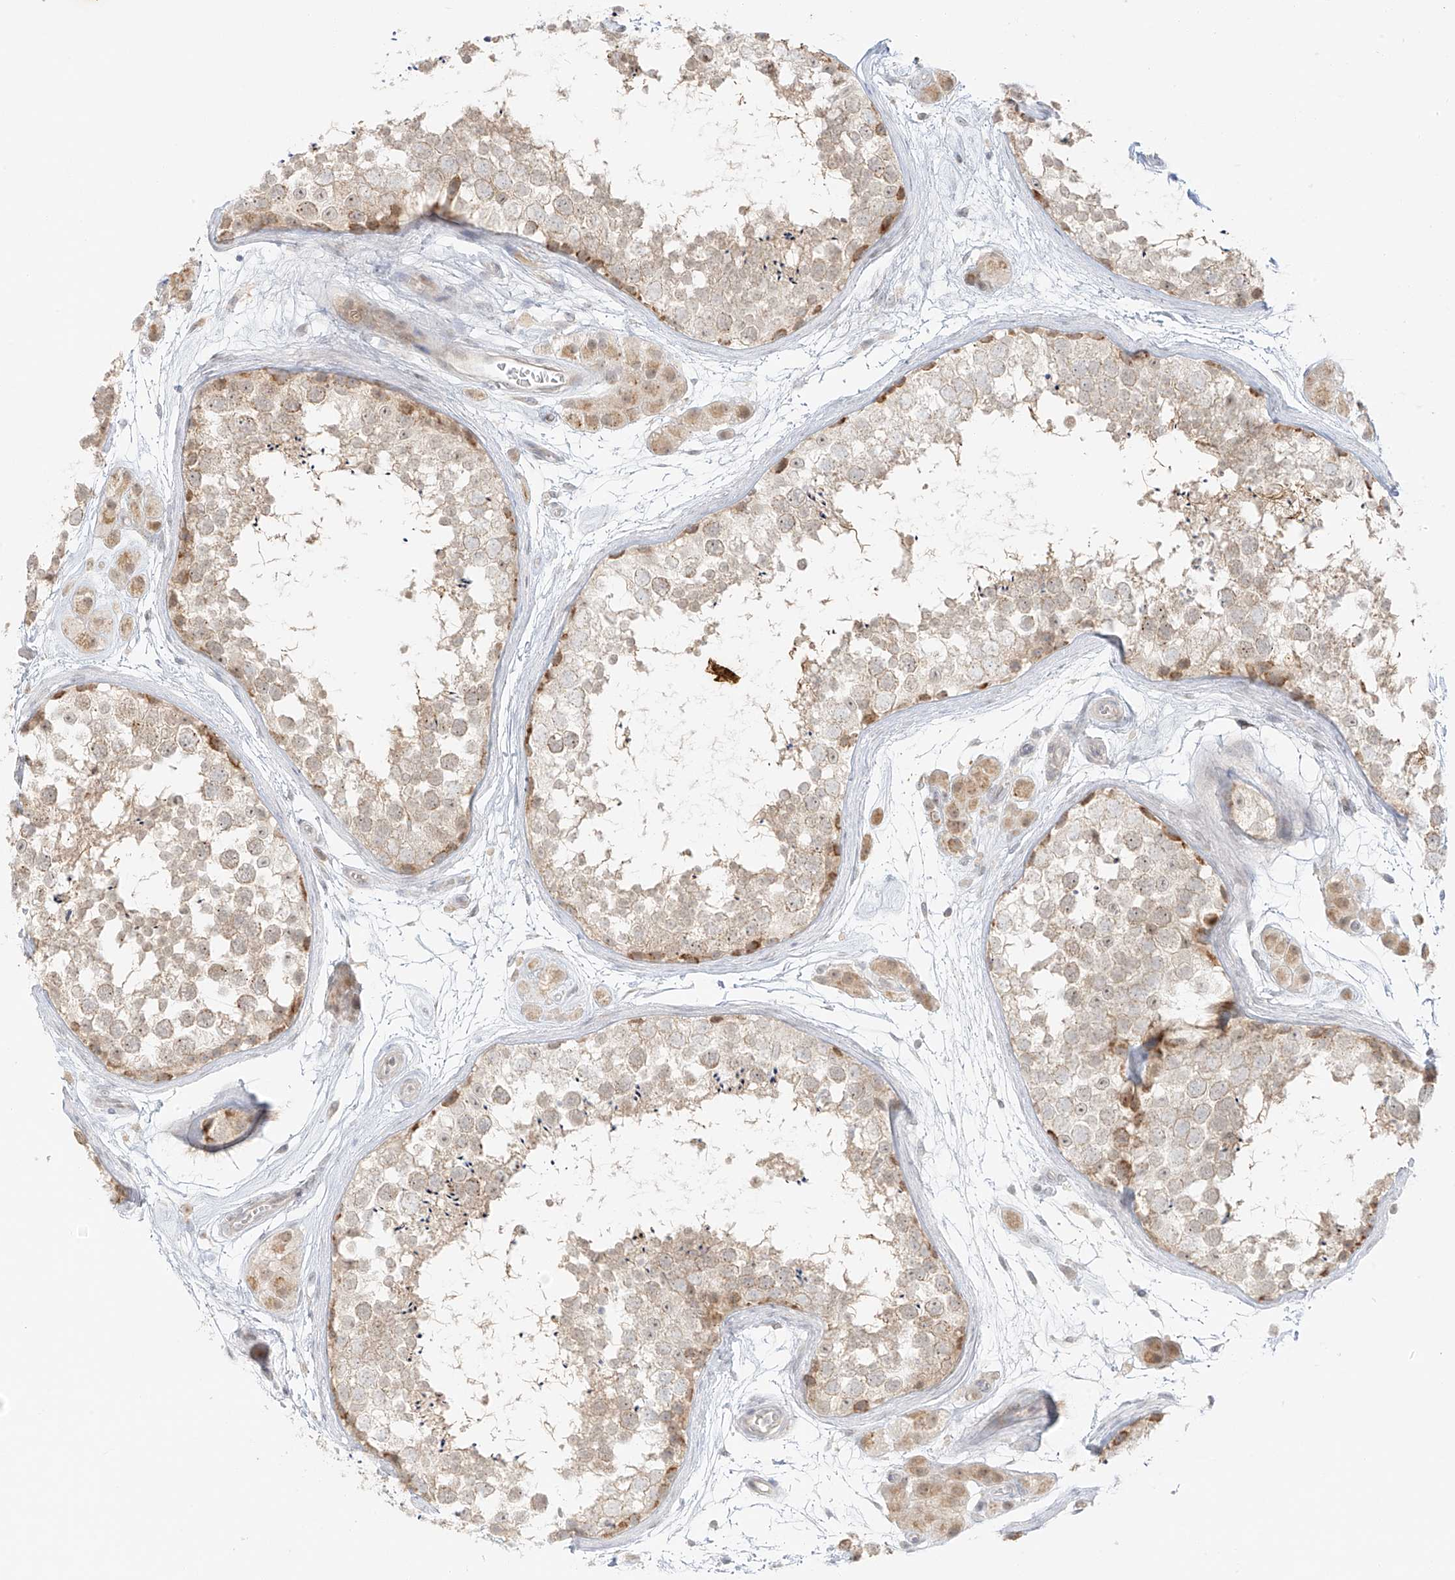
{"staining": {"intensity": "moderate", "quantity": "<25%", "location": "cytoplasmic/membranous"}, "tissue": "testis", "cell_type": "Cells in seminiferous ducts", "image_type": "normal", "snomed": [{"axis": "morphology", "description": "Normal tissue, NOS"}, {"axis": "topography", "description": "Testis"}], "caption": "Human testis stained with a brown dye shows moderate cytoplasmic/membranous positive staining in approximately <25% of cells in seminiferous ducts.", "gene": "MIPEP", "patient": {"sex": "male", "age": 56}}